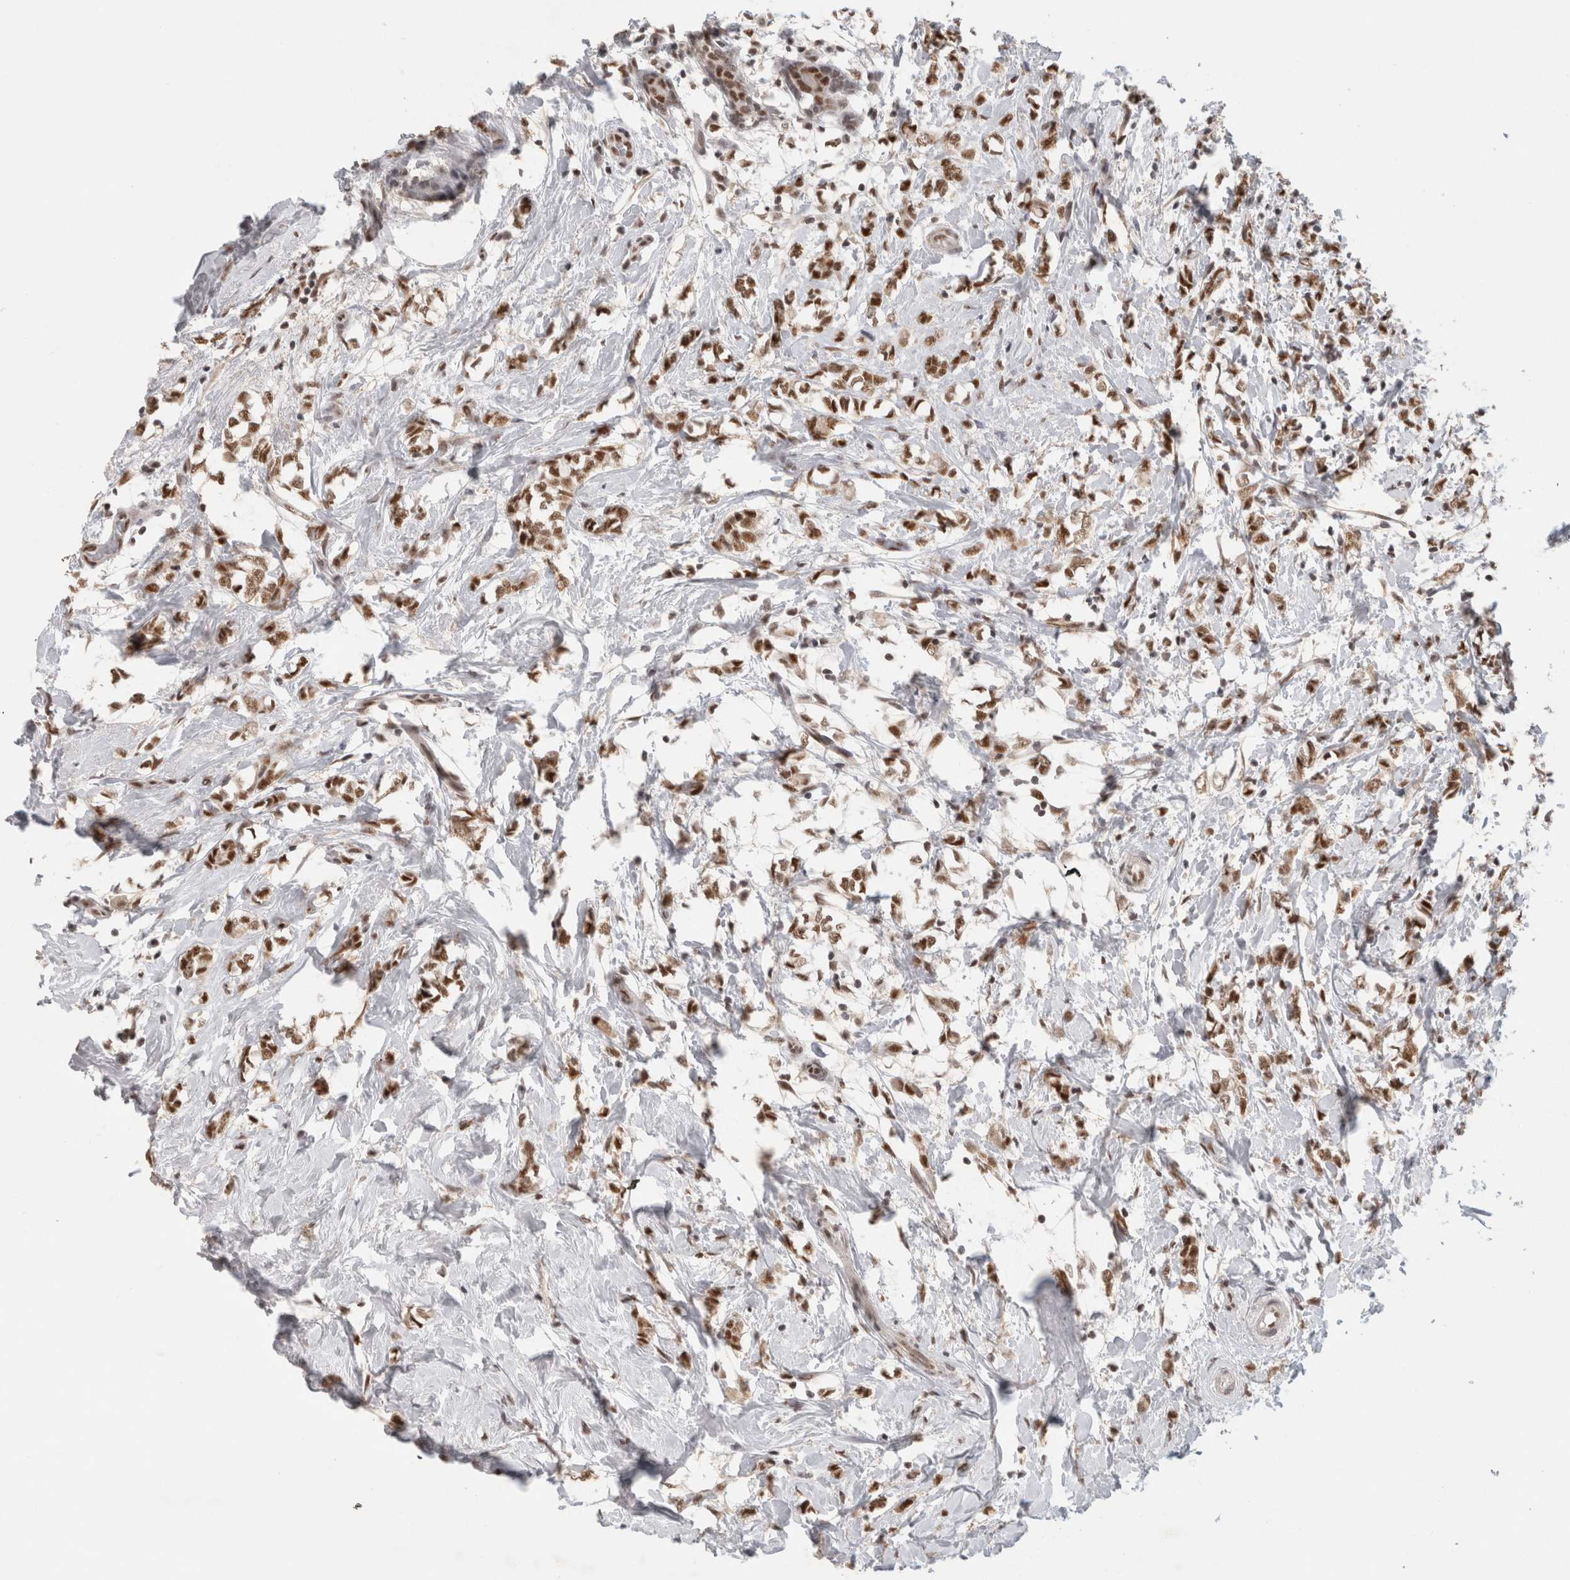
{"staining": {"intensity": "moderate", "quantity": ">75%", "location": "nuclear"}, "tissue": "breast cancer", "cell_type": "Tumor cells", "image_type": "cancer", "snomed": [{"axis": "morphology", "description": "Normal tissue, NOS"}, {"axis": "morphology", "description": "Lobular carcinoma"}, {"axis": "topography", "description": "Breast"}], "caption": "Immunohistochemistry image of neoplastic tissue: human breast cancer stained using immunohistochemistry exhibits medium levels of moderate protein expression localized specifically in the nuclear of tumor cells, appearing as a nuclear brown color.", "gene": "ZNF830", "patient": {"sex": "female", "age": 47}}